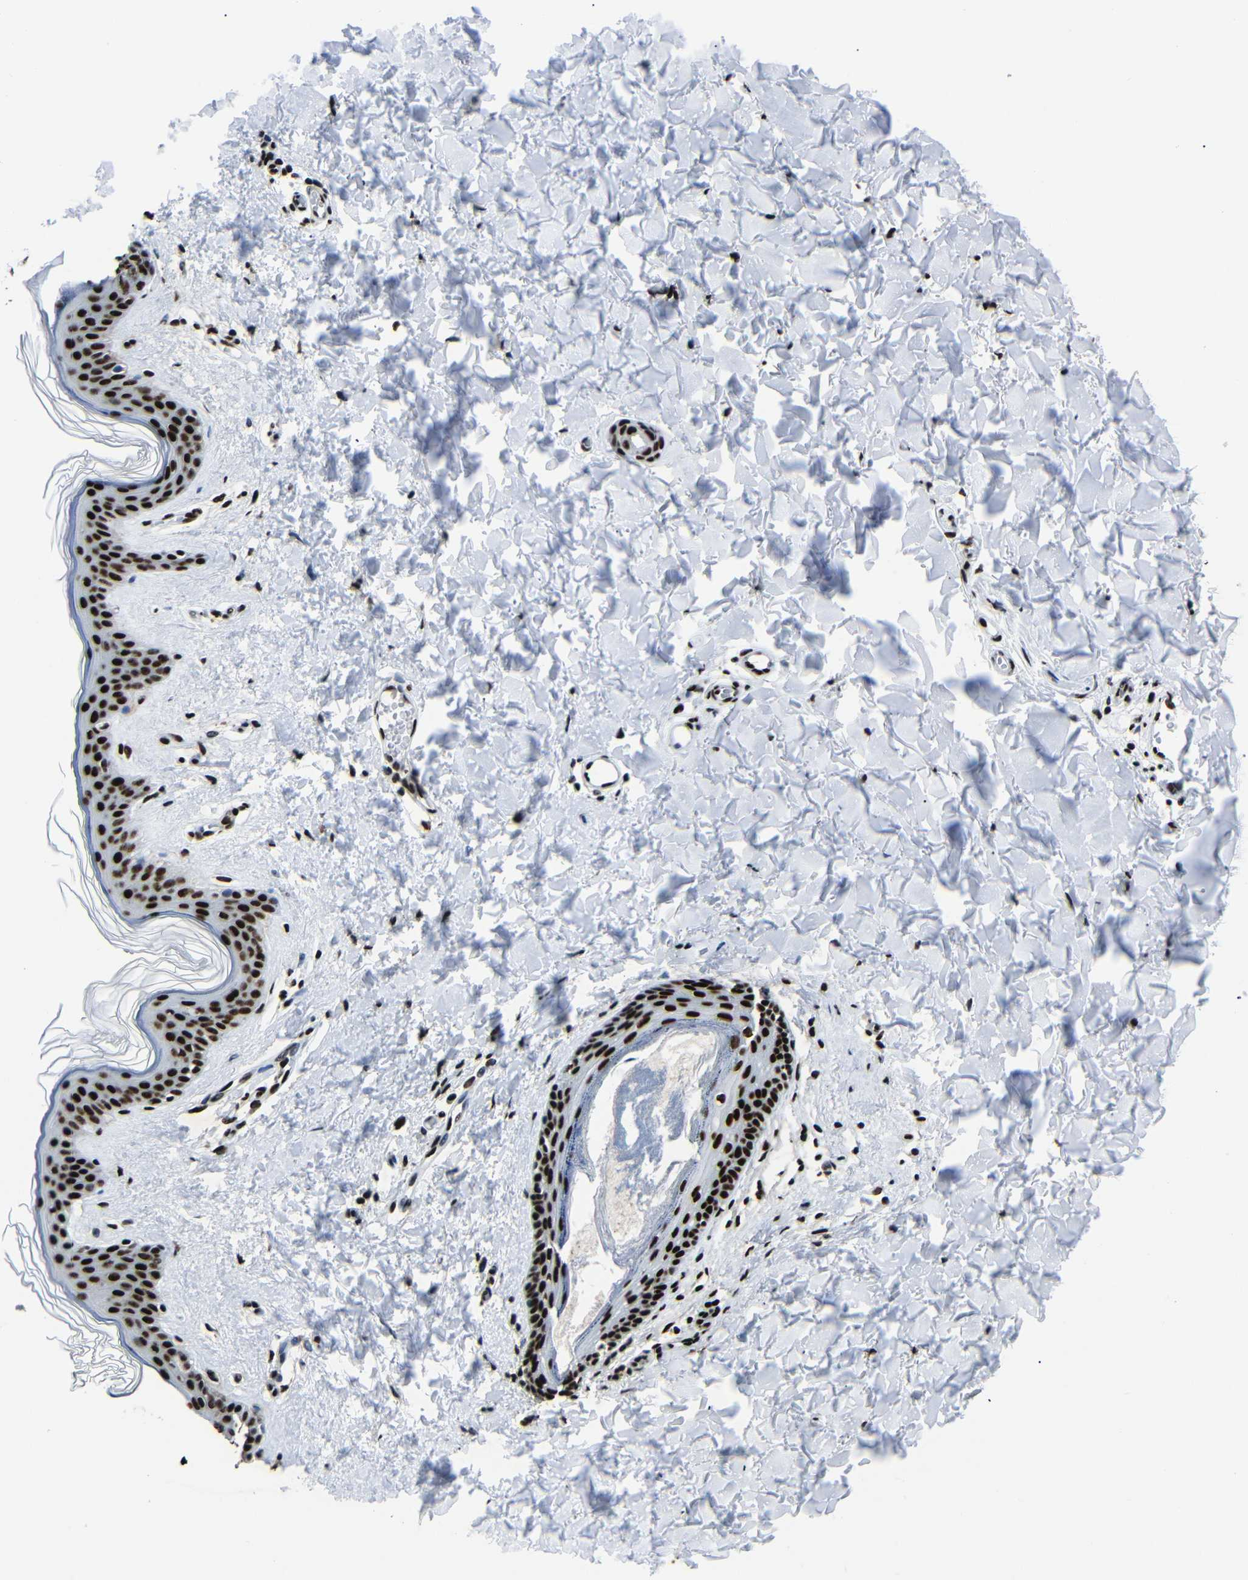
{"staining": {"intensity": "strong", "quantity": ">75%", "location": "nuclear"}, "tissue": "skin", "cell_type": "Fibroblasts", "image_type": "normal", "snomed": [{"axis": "morphology", "description": "Normal tissue, NOS"}, {"axis": "topography", "description": "Skin"}], "caption": "Immunohistochemistry (IHC) of normal human skin exhibits high levels of strong nuclear expression in approximately >75% of fibroblasts. The staining is performed using DAB brown chromogen to label protein expression. The nuclei are counter-stained blue using hematoxylin.", "gene": "SRSF1", "patient": {"sex": "female", "age": 41}}